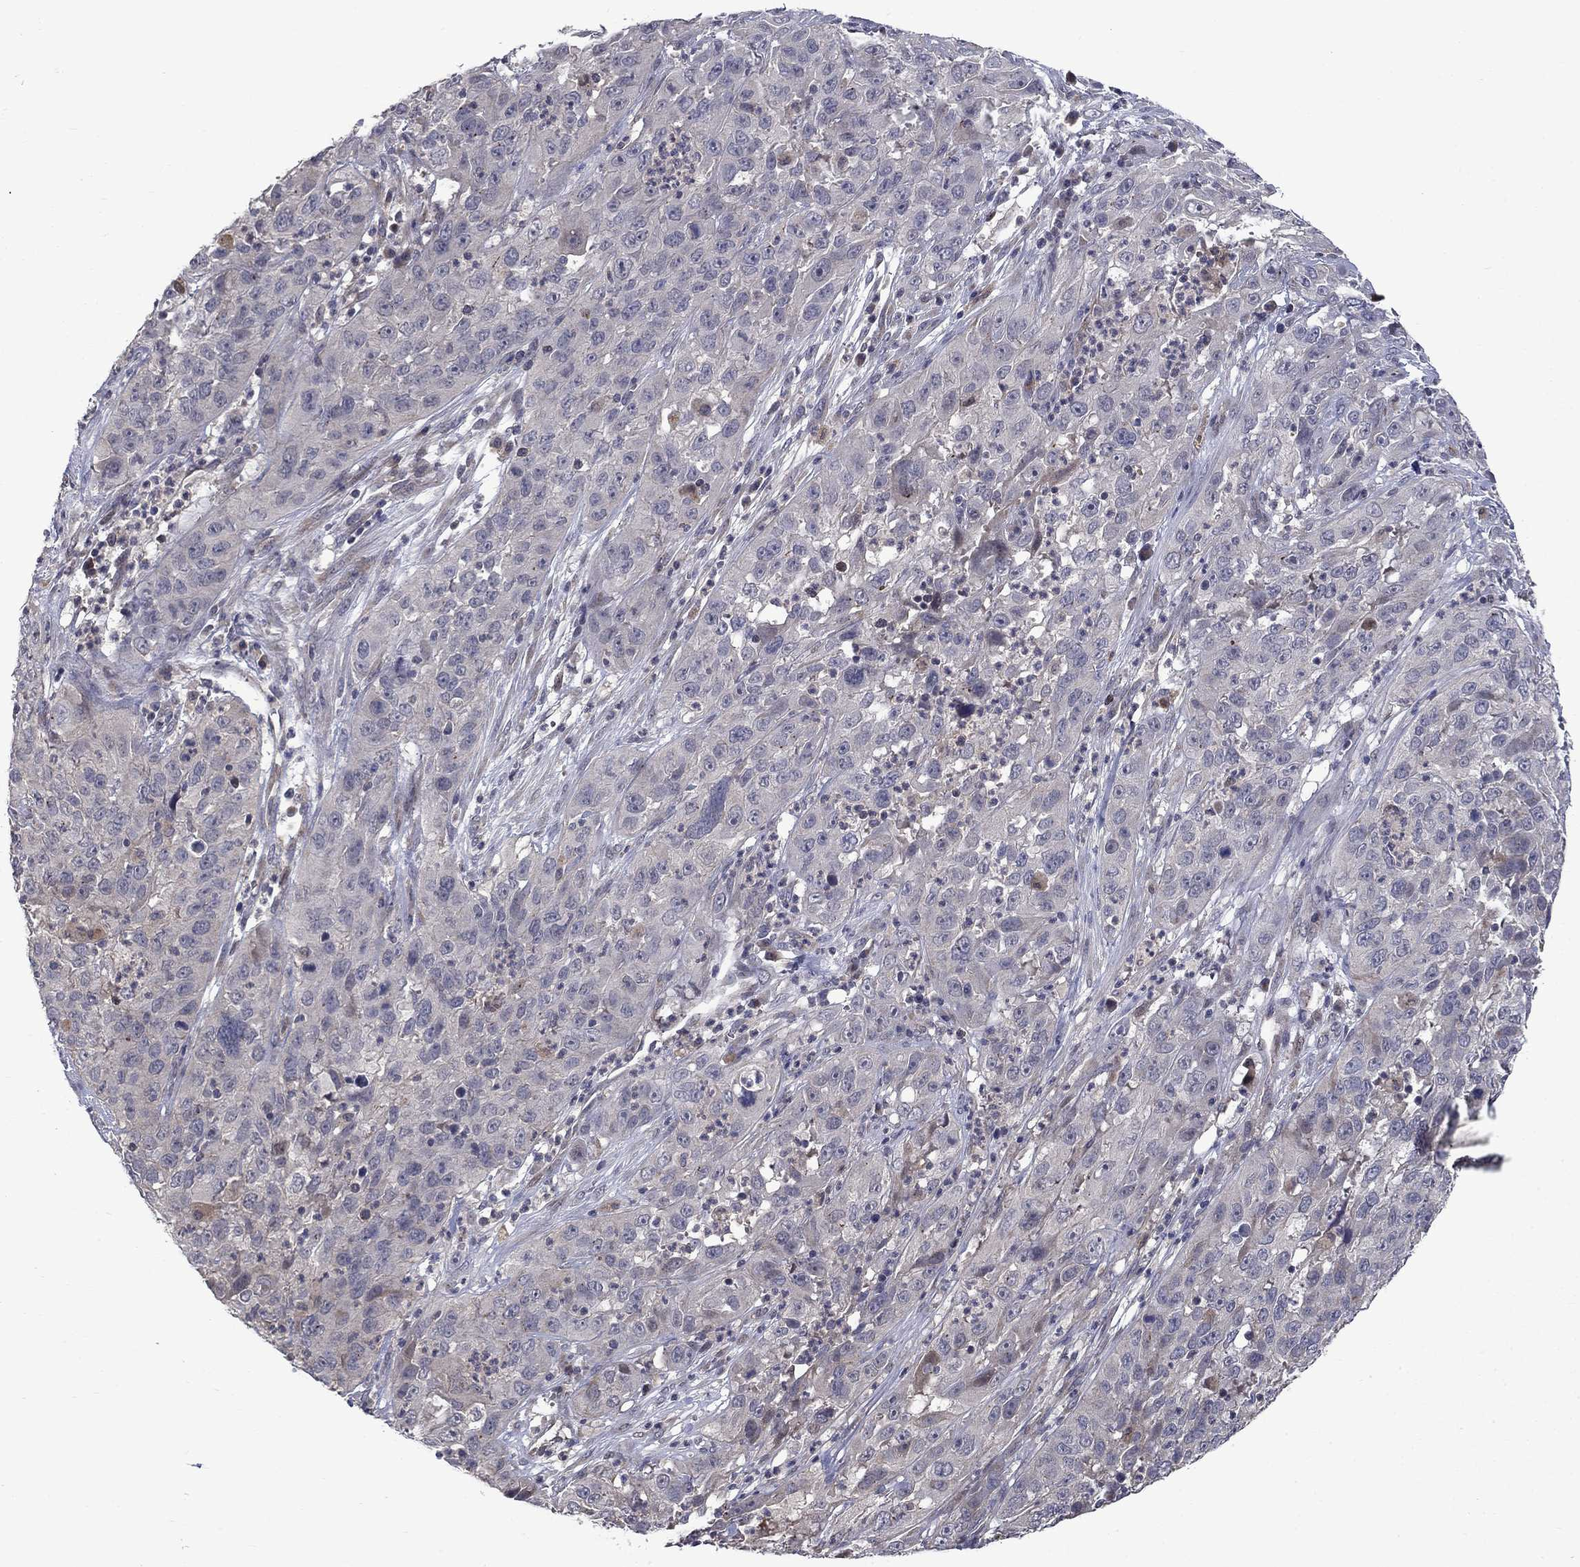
{"staining": {"intensity": "negative", "quantity": "none", "location": "none"}, "tissue": "cervical cancer", "cell_type": "Tumor cells", "image_type": "cancer", "snomed": [{"axis": "morphology", "description": "Squamous cell carcinoma, NOS"}, {"axis": "topography", "description": "Cervix"}], "caption": "High power microscopy histopathology image of an immunohistochemistry micrograph of cervical cancer (squamous cell carcinoma), revealing no significant positivity in tumor cells.", "gene": "FAM3B", "patient": {"sex": "female", "age": 32}}